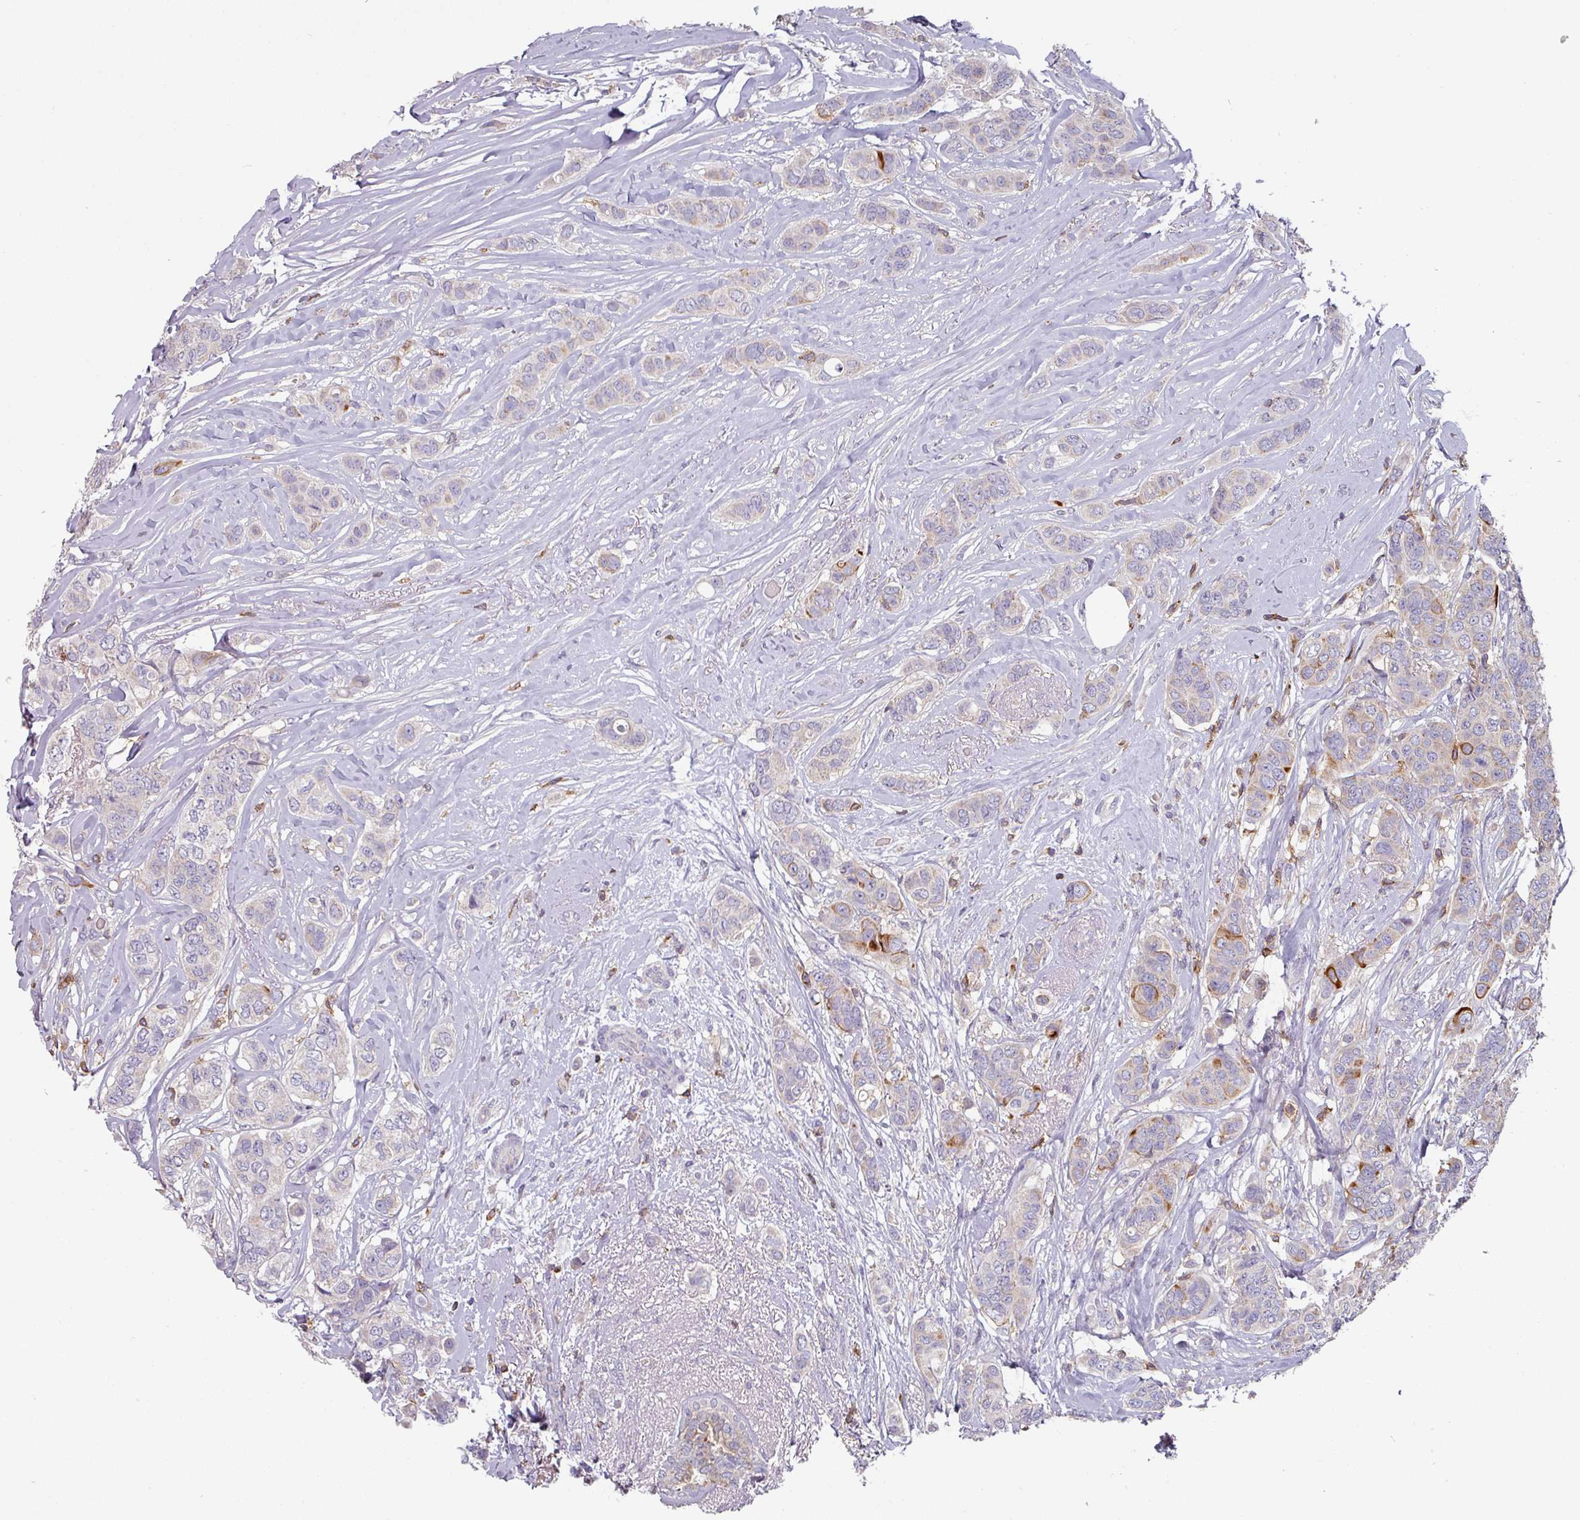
{"staining": {"intensity": "strong", "quantity": "<25%", "location": "cytoplasmic/membranous"}, "tissue": "breast cancer", "cell_type": "Tumor cells", "image_type": "cancer", "snomed": [{"axis": "morphology", "description": "Lobular carcinoma"}, {"axis": "topography", "description": "Breast"}], "caption": "Approximately <25% of tumor cells in breast cancer show strong cytoplasmic/membranous protein positivity as visualized by brown immunohistochemical staining.", "gene": "CD3G", "patient": {"sex": "female", "age": 51}}